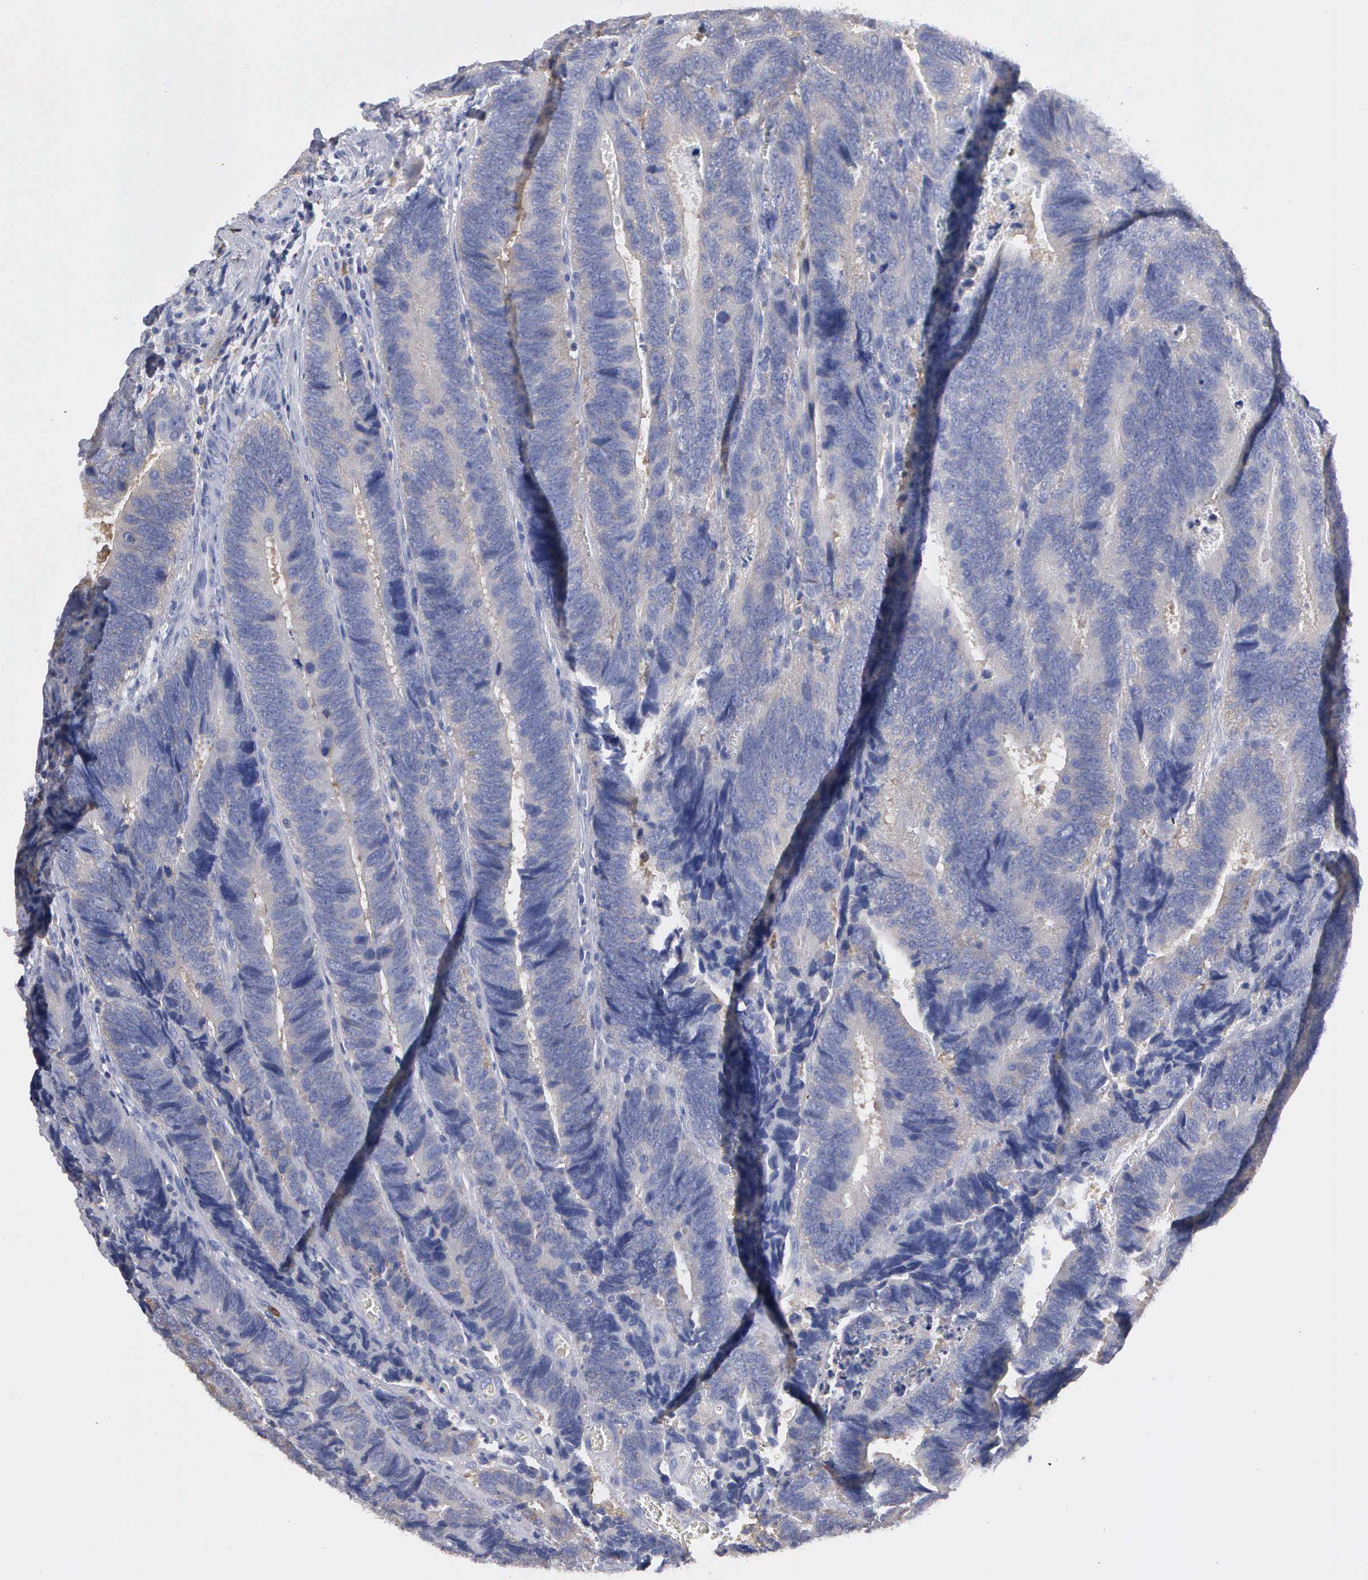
{"staining": {"intensity": "weak", "quantity": "<25%", "location": "cytoplasmic/membranous"}, "tissue": "colorectal cancer", "cell_type": "Tumor cells", "image_type": "cancer", "snomed": [{"axis": "morphology", "description": "Adenocarcinoma, NOS"}, {"axis": "topography", "description": "Colon"}], "caption": "Tumor cells show no significant expression in colorectal adenocarcinoma.", "gene": "G6PD", "patient": {"sex": "male", "age": 72}}